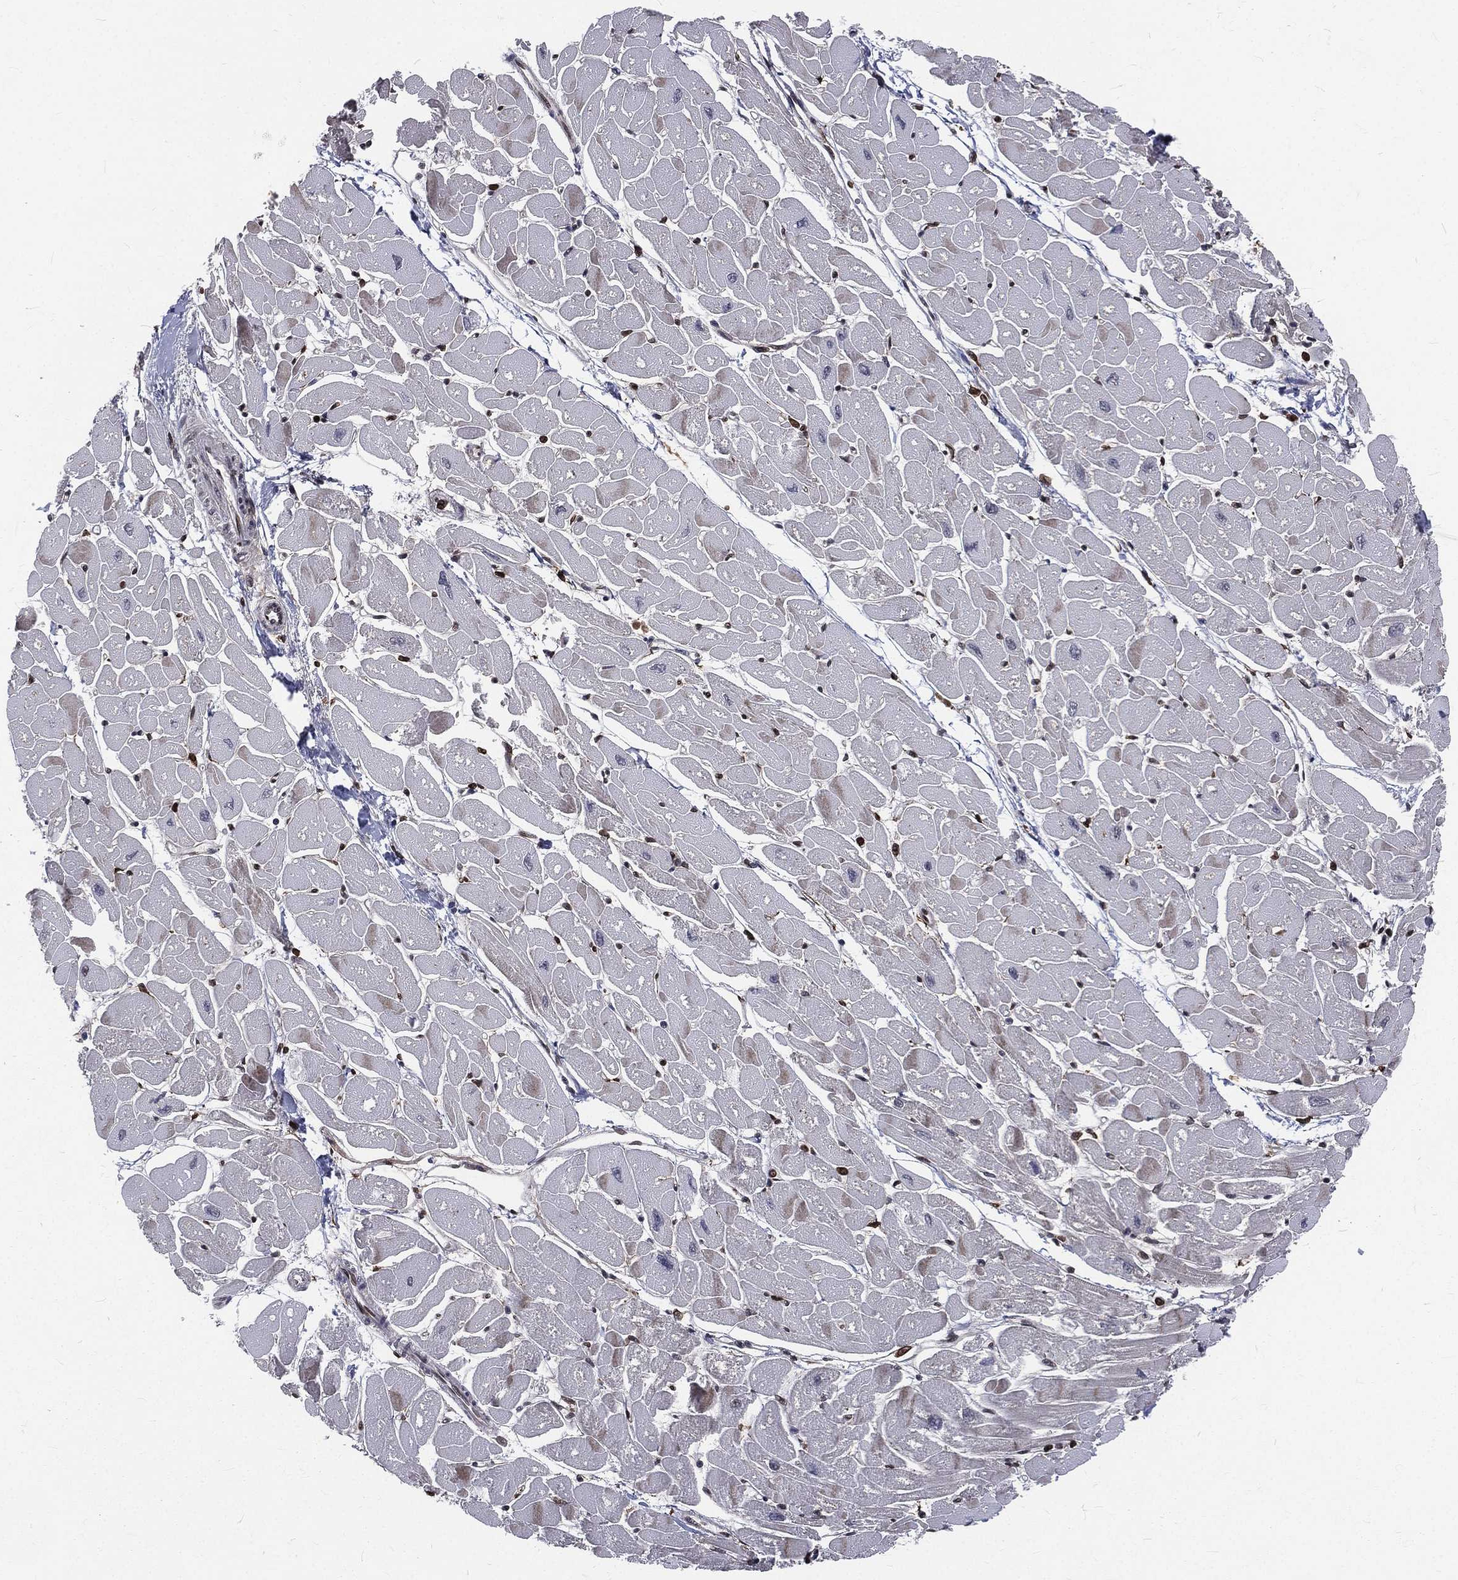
{"staining": {"intensity": "strong", "quantity": "<25%", "location": "nuclear"}, "tissue": "heart muscle", "cell_type": "Cardiomyocytes", "image_type": "normal", "snomed": [{"axis": "morphology", "description": "Normal tissue, NOS"}, {"axis": "topography", "description": "Heart"}], "caption": "IHC histopathology image of benign human heart muscle stained for a protein (brown), which displays medium levels of strong nuclear expression in about <25% of cardiomyocytes.", "gene": "LBR", "patient": {"sex": "male", "age": 57}}